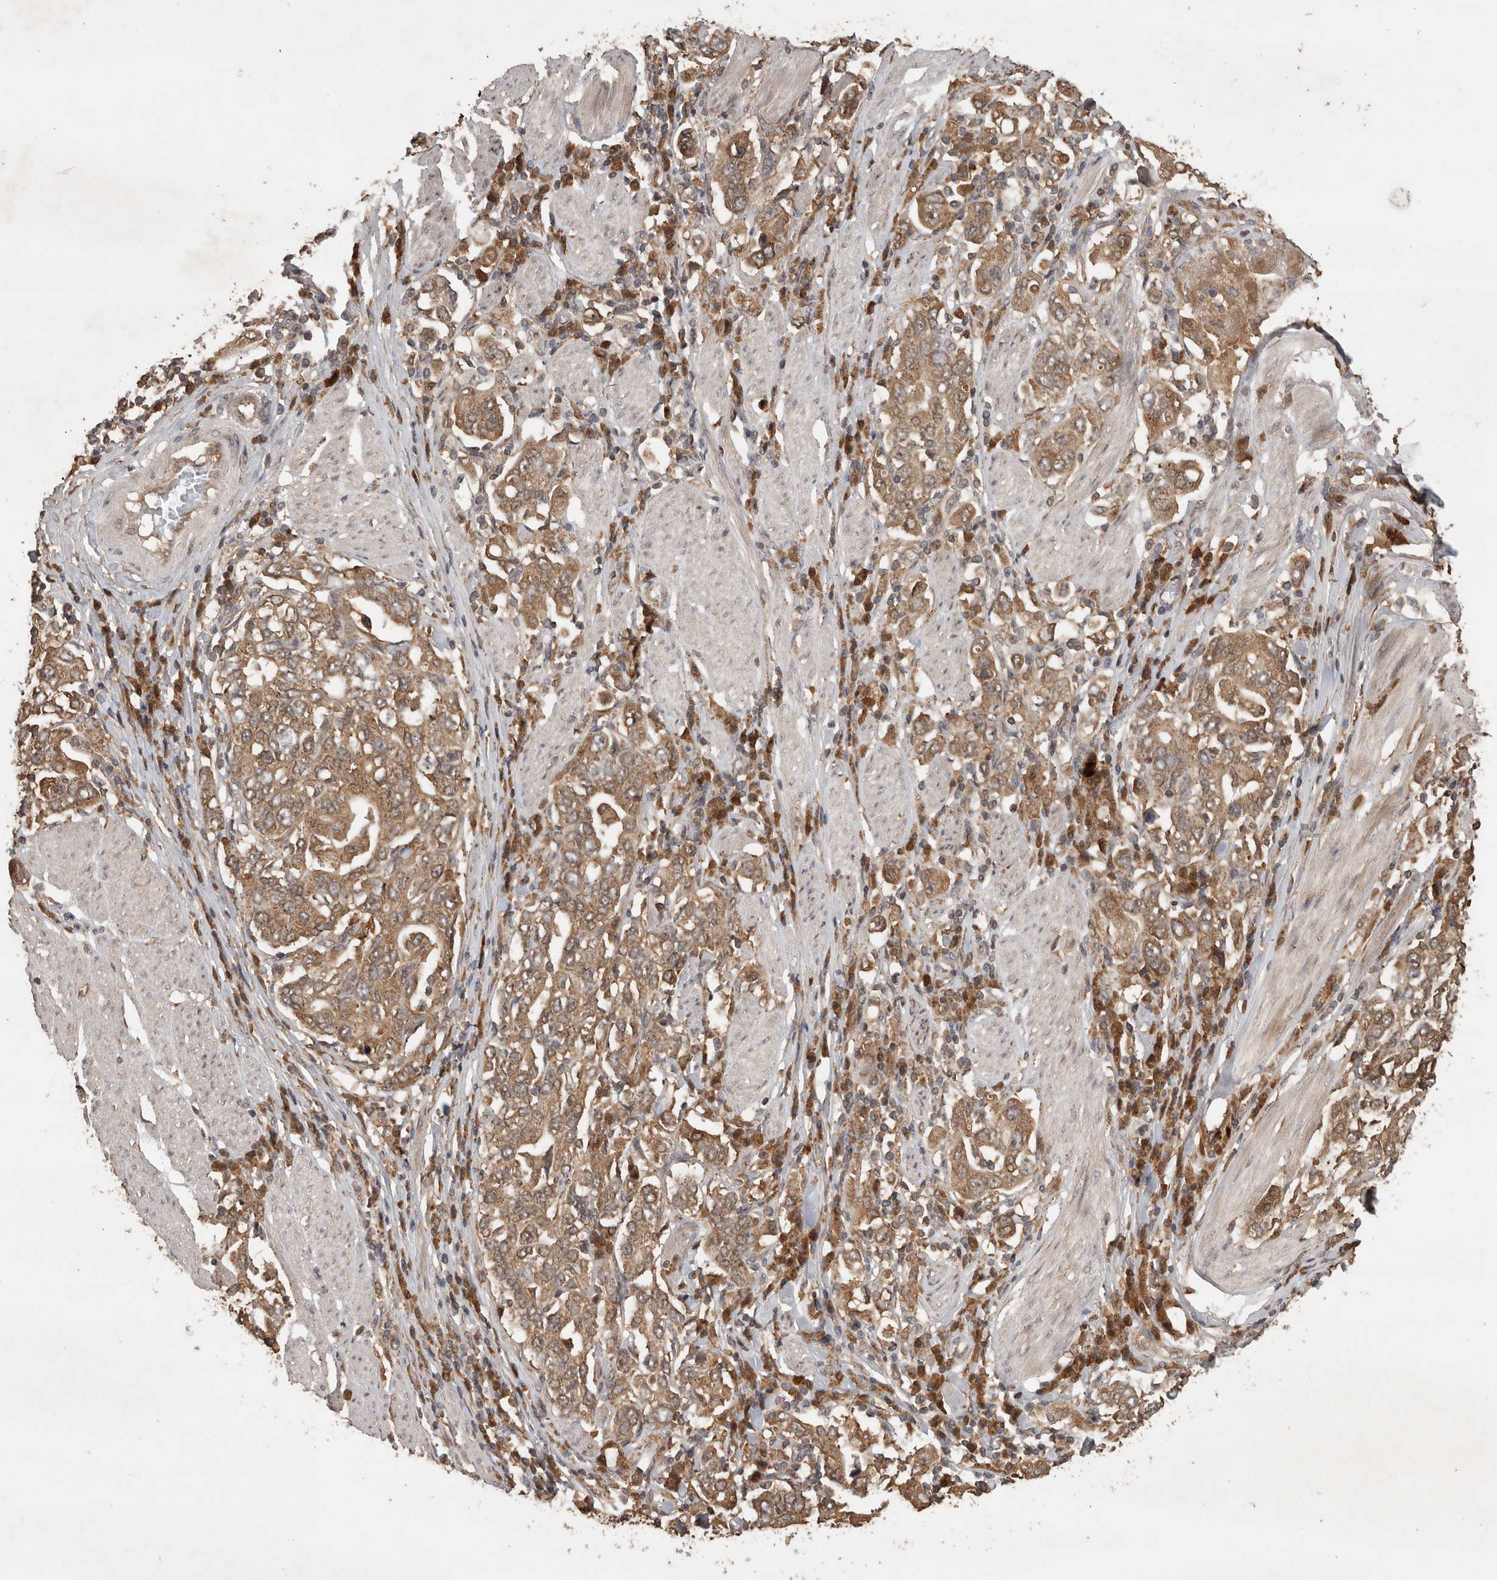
{"staining": {"intensity": "moderate", "quantity": ">75%", "location": "cytoplasmic/membranous"}, "tissue": "stomach cancer", "cell_type": "Tumor cells", "image_type": "cancer", "snomed": [{"axis": "morphology", "description": "Adenocarcinoma, NOS"}, {"axis": "topography", "description": "Stomach, upper"}], "caption": "Adenocarcinoma (stomach) stained for a protein (brown) demonstrates moderate cytoplasmic/membranous positive staining in approximately >75% of tumor cells.", "gene": "OTUD7B", "patient": {"sex": "male", "age": 62}}